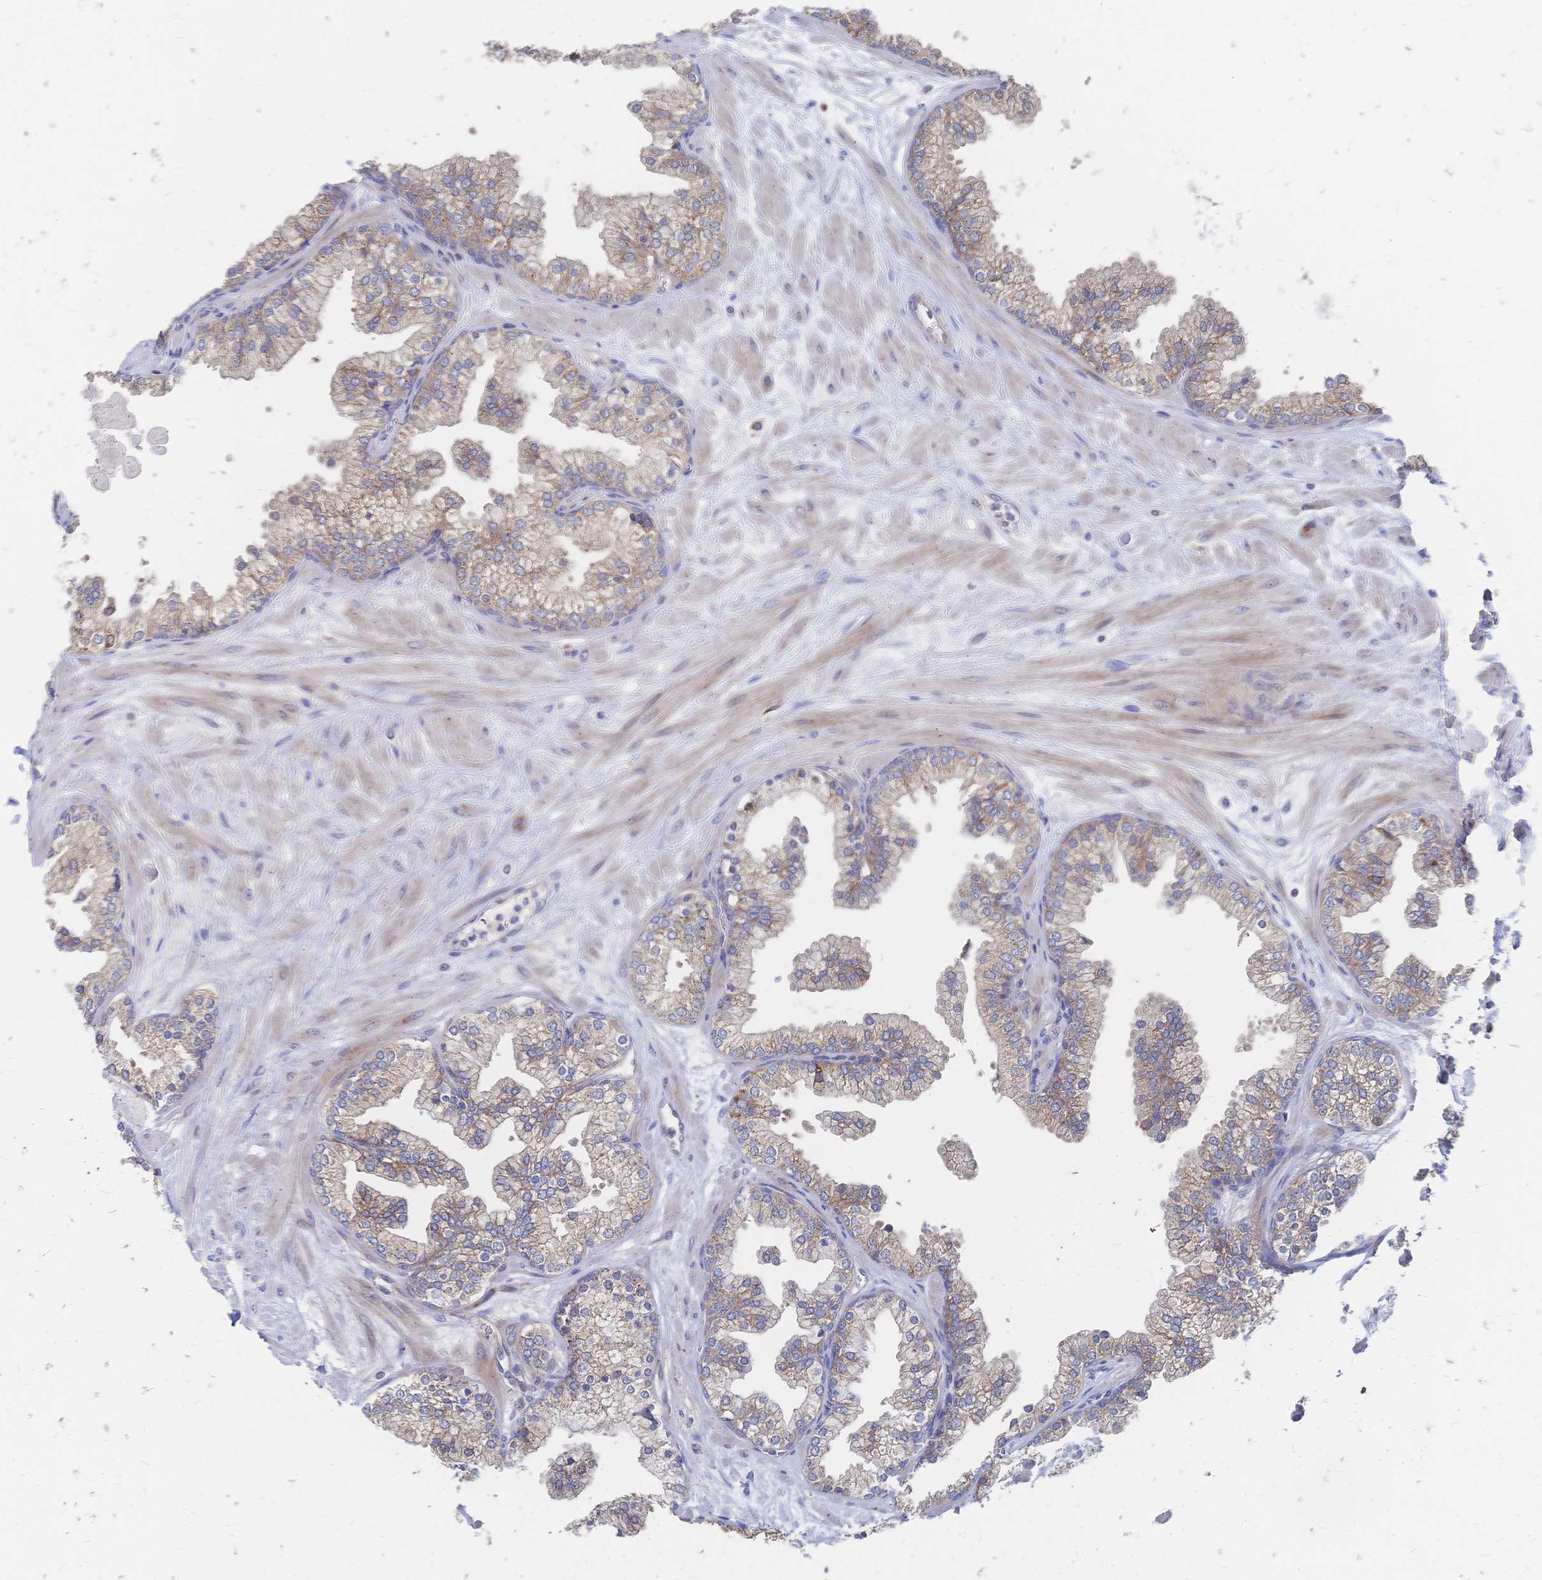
{"staining": {"intensity": "moderate", "quantity": ">75%", "location": "cytoplasmic/membranous"}, "tissue": "prostate", "cell_type": "Glandular cells", "image_type": "normal", "snomed": [{"axis": "morphology", "description": "Normal tissue, NOS"}, {"axis": "topography", "description": "Prostate"}, {"axis": "topography", "description": "Peripheral nerve tissue"}], "caption": "An immunohistochemistry image of unremarkable tissue is shown. Protein staining in brown labels moderate cytoplasmic/membranous positivity in prostate within glandular cells. (DAB = brown stain, brightfield microscopy at high magnification).", "gene": "SORBS1", "patient": {"sex": "male", "age": 61}}